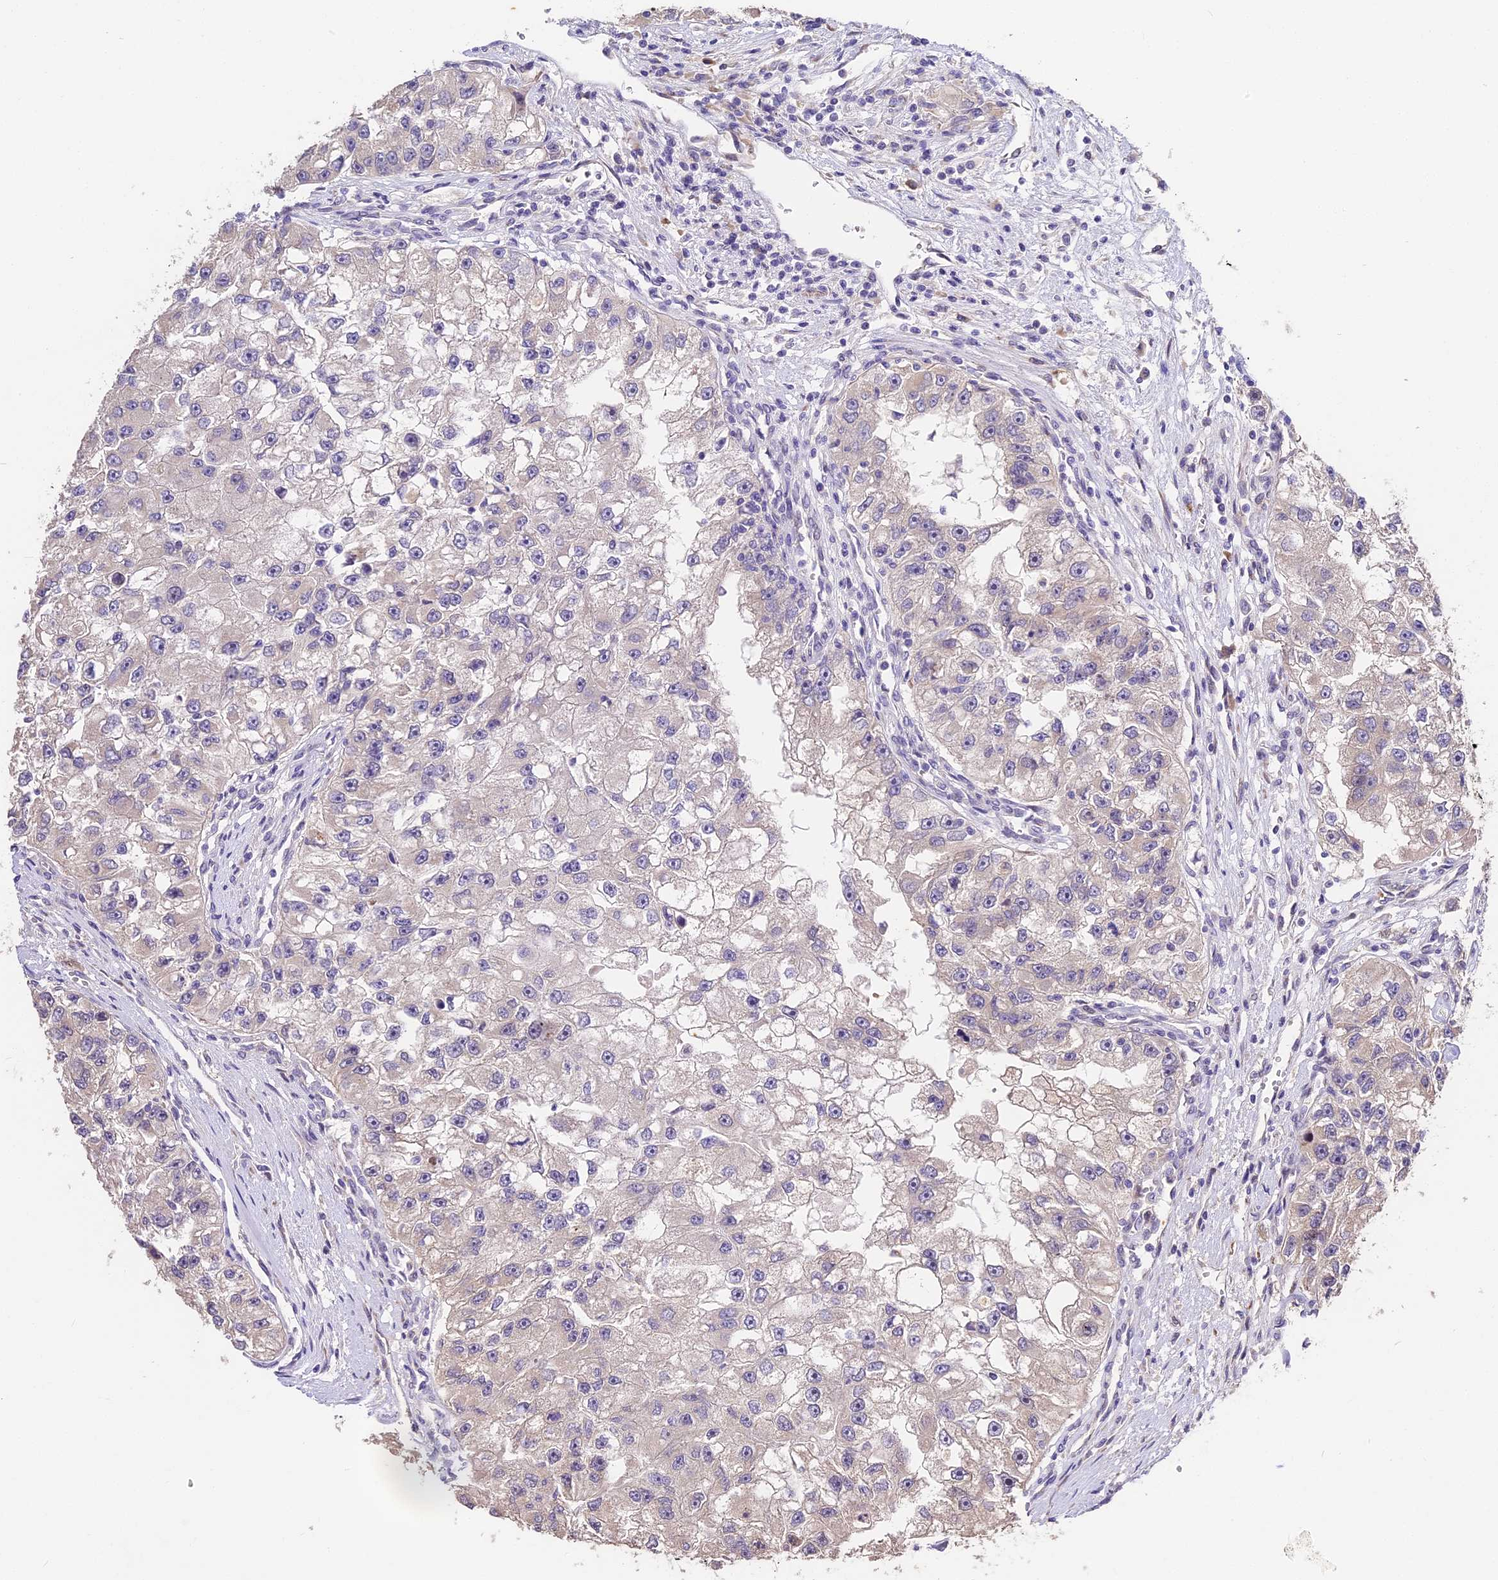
{"staining": {"intensity": "weak", "quantity": "25%-75%", "location": "cytoplasmic/membranous"}, "tissue": "renal cancer", "cell_type": "Tumor cells", "image_type": "cancer", "snomed": [{"axis": "morphology", "description": "Adenocarcinoma, NOS"}, {"axis": "topography", "description": "Kidney"}], "caption": "A photomicrograph of renal cancer stained for a protein displays weak cytoplasmic/membranous brown staining in tumor cells.", "gene": "BSCL2", "patient": {"sex": "male", "age": 63}}